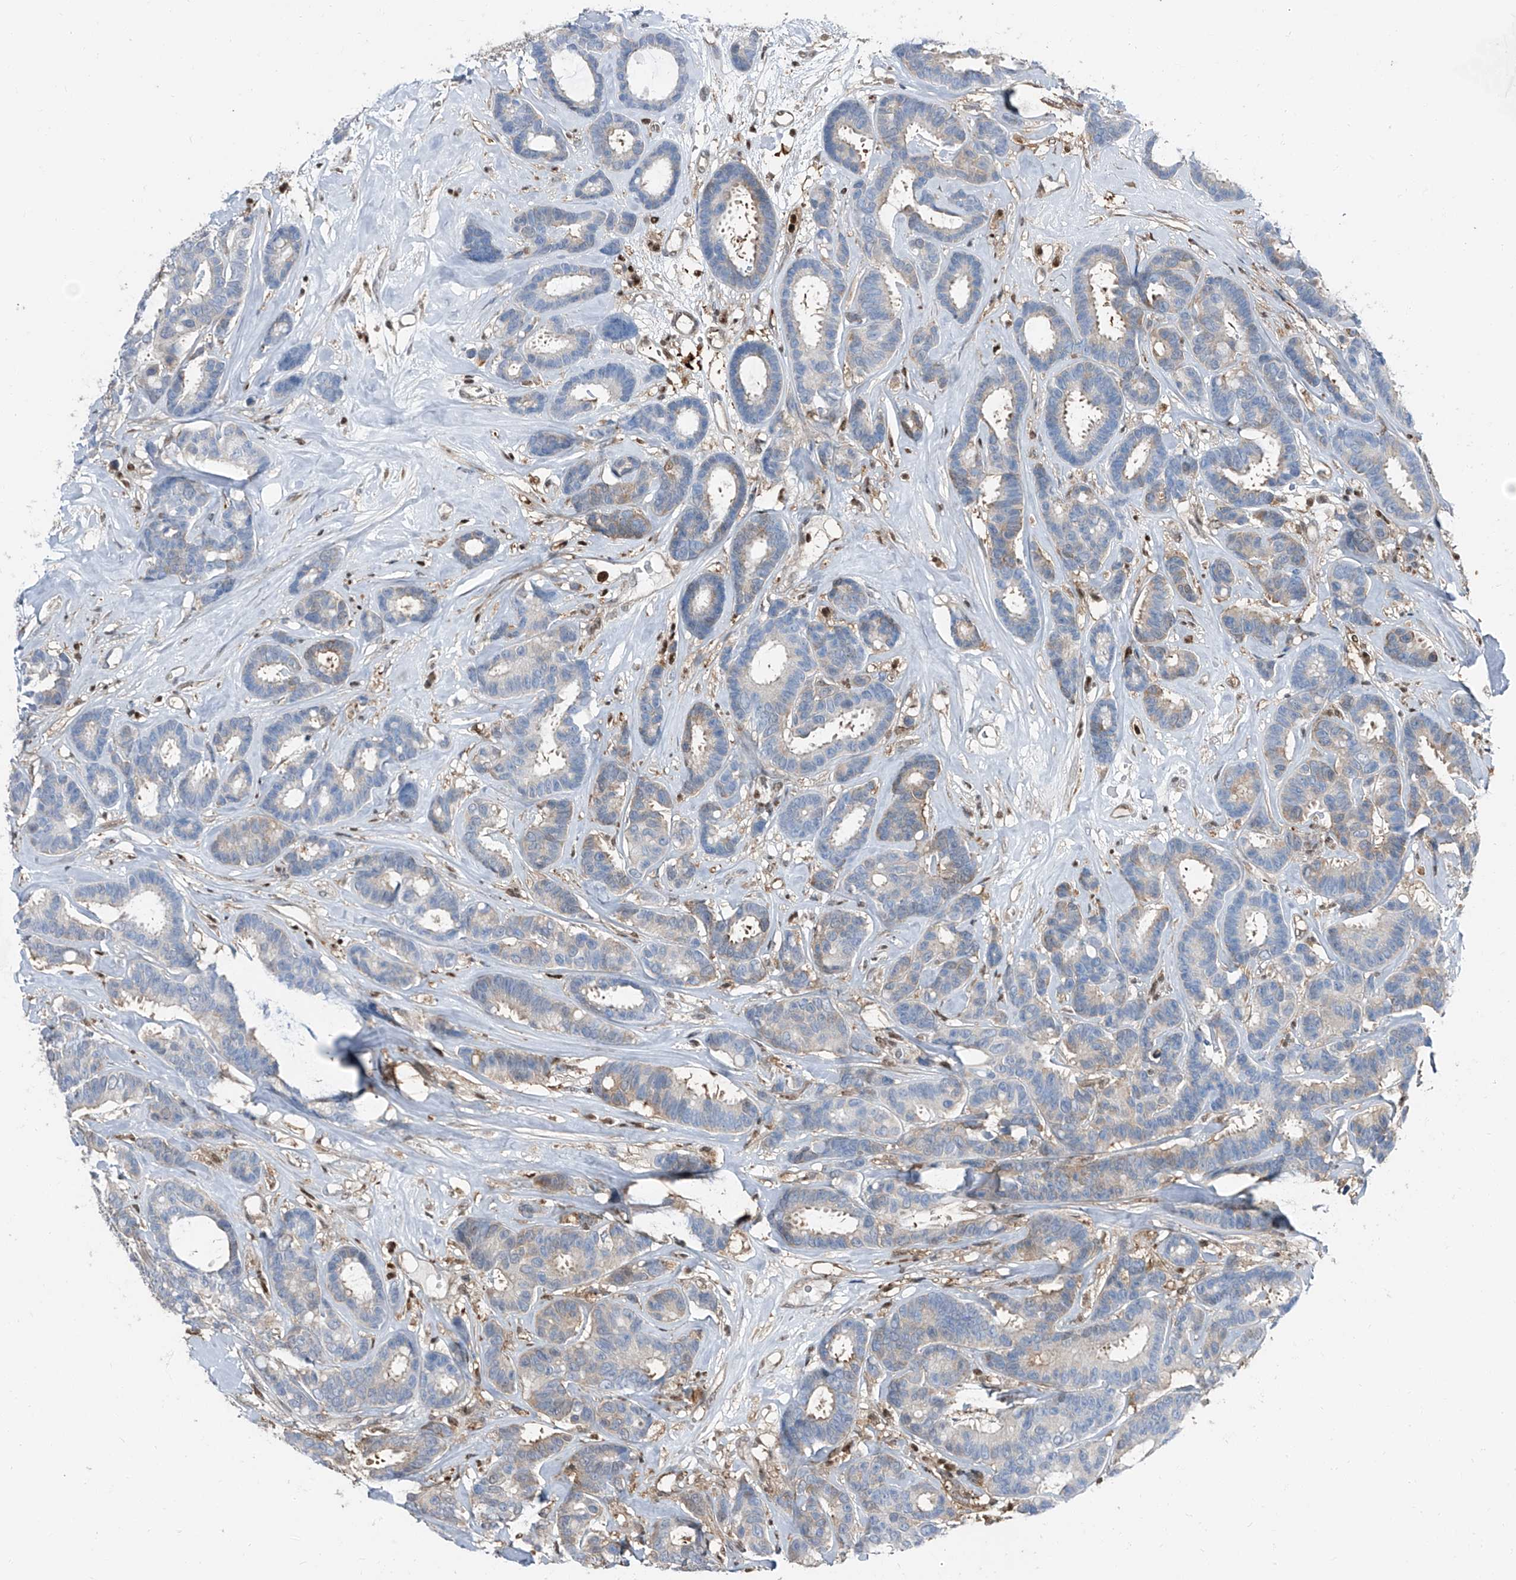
{"staining": {"intensity": "negative", "quantity": "none", "location": "none"}, "tissue": "breast cancer", "cell_type": "Tumor cells", "image_type": "cancer", "snomed": [{"axis": "morphology", "description": "Duct carcinoma"}, {"axis": "topography", "description": "Breast"}], "caption": "IHC of human breast cancer displays no staining in tumor cells.", "gene": "PSMB10", "patient": {"sex": "female", "age": 87}}